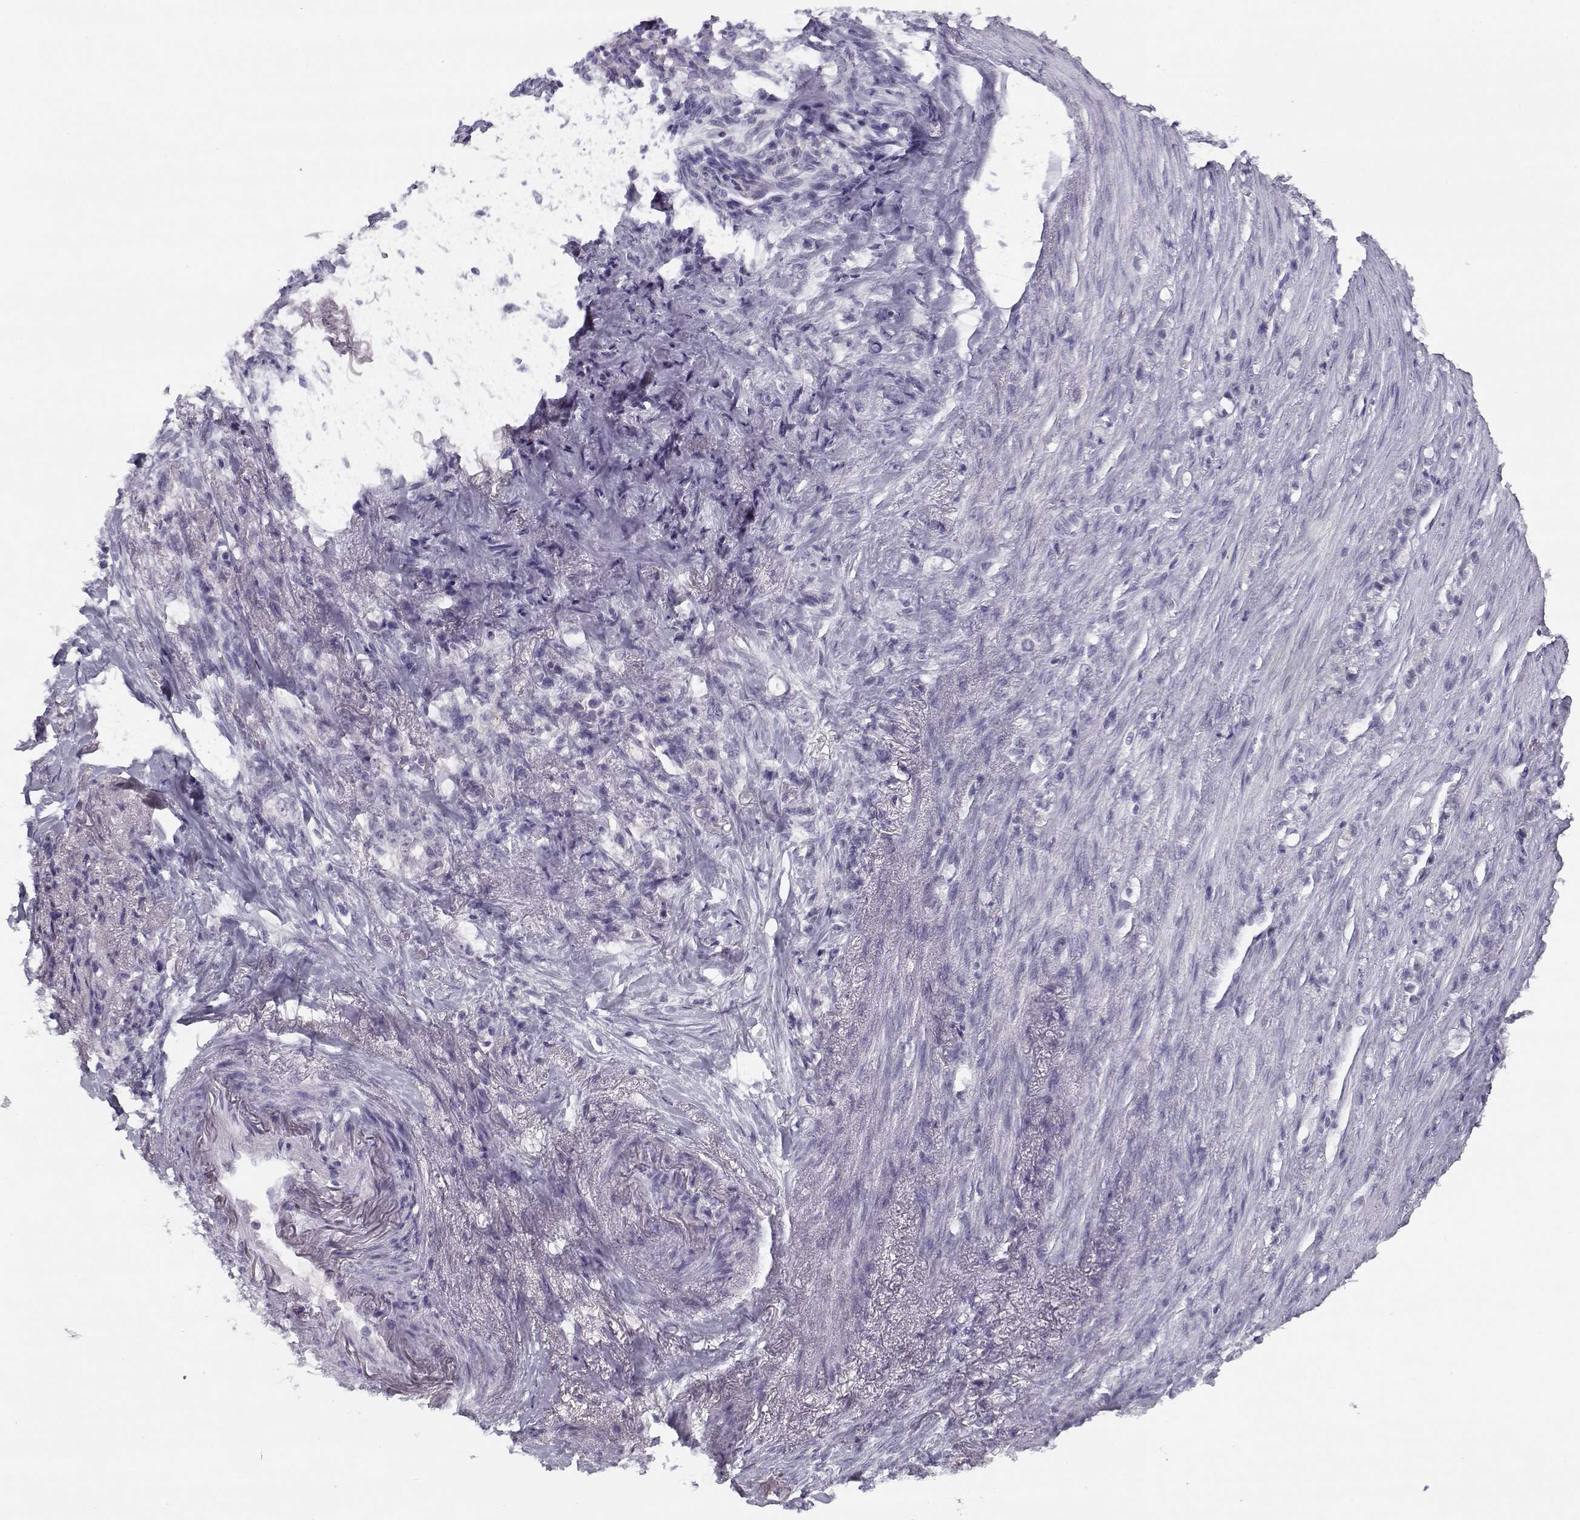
{"staining": {"intensity": "negative", "quantity": "none", "location": "none"}, "tissue": "stomach cancer", "cell_type": "Tumor cells", "image_type": "cancer", "snomed": [{"axis": "morphology", "description": "Adenocarcinoma, NOS"}, {"axis": "topography", "description": "Stomach, lower"}], "caption": "Tumor cells show no significant protein staining in stomach cancer.", "gene": "CFAP77", "patient": {"sex": "male", "age": 88}}